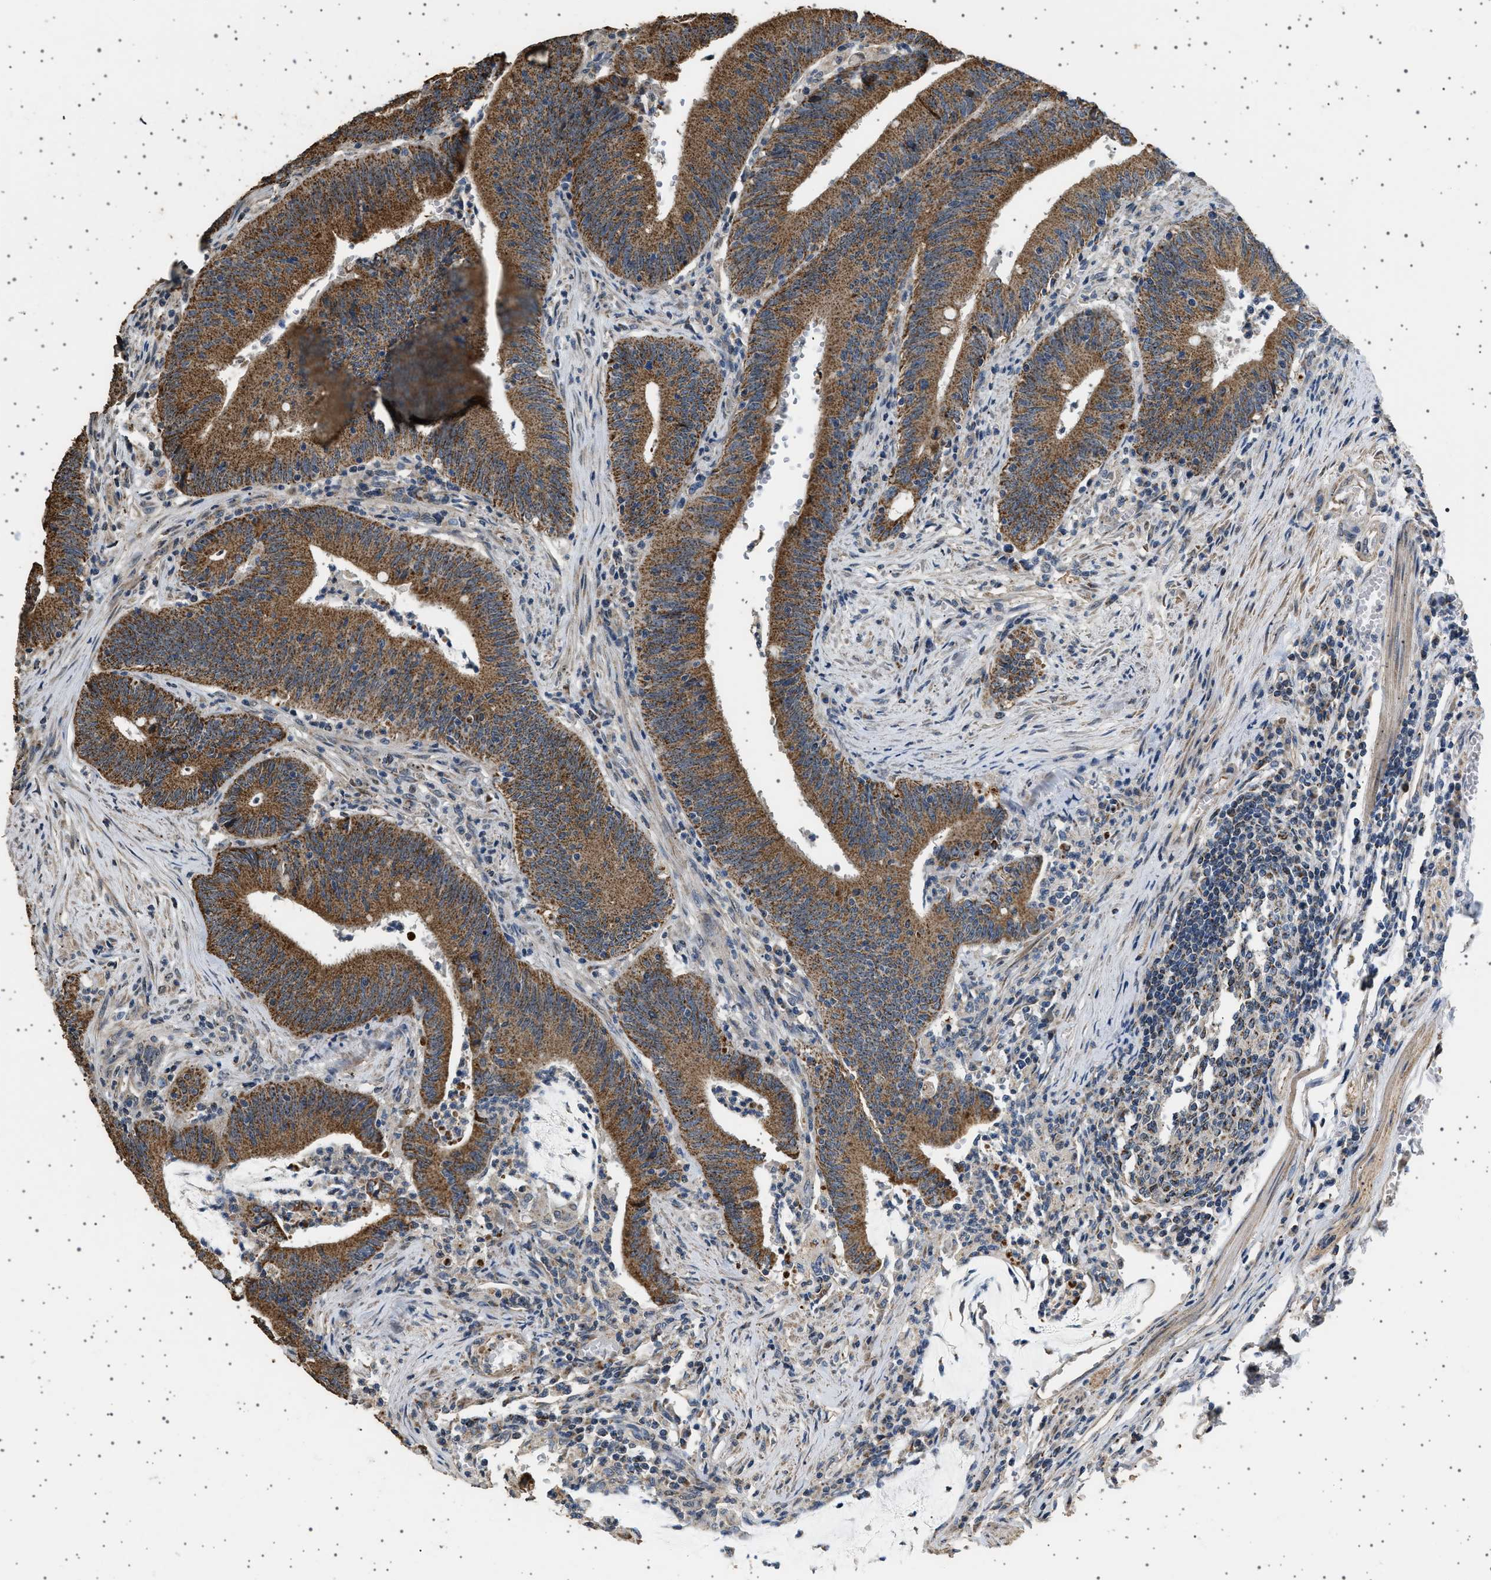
{"staining": {"intensity": "moderate", "quantity": ">75%", "location": "cytoplasmic/membranous"}, "tissue": "colorectal cancer", "cell_type": "Tumor cells", "image_type": "cancer", "snomed": [{"axis": "morphology", "description": "Normal tissue, NOS"}, {"axis": "morphology", "description": "Adenocarcinoma, NOS"}, {"axis": "topography", "description": "Rectum"}], "caption": "Tumor cells reveal medium levels of moderate cytoplasmic/membranous expression in about >75% of cells in human adenocarcinoma (colorectal). The staining was performed using DAB (3,3'-diaminobenzidine) to visualize the protein expression in brown, while the nuclei were stained in blue with hematoxylin (Magnification: 20x).", "gene": "KCNA4", "patient": {"sex": "female", "age": 66}}